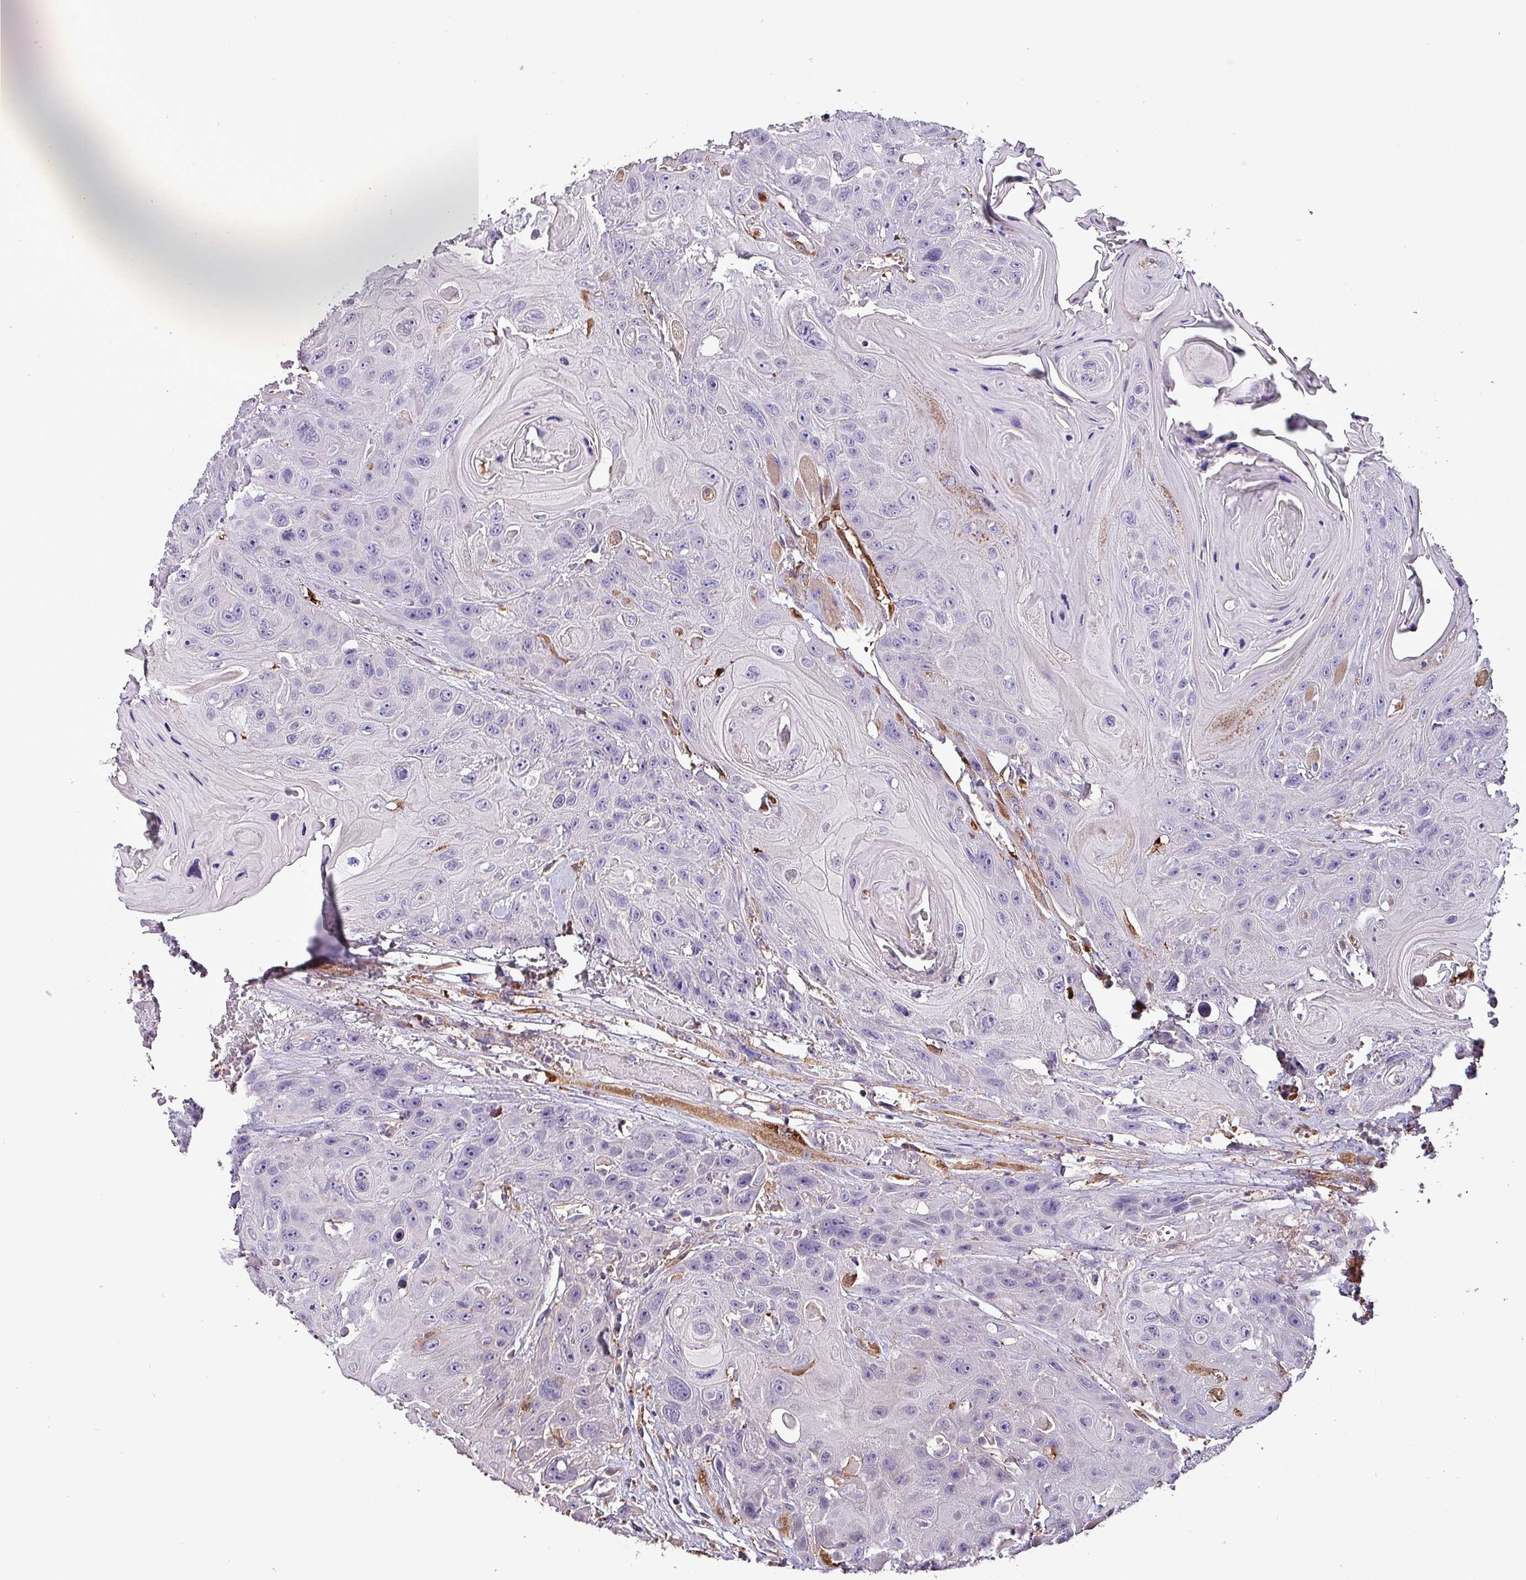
{"staining": {"intensity": "negative", "quantity": "none", "location": "none"}, "tissue": "head and neck cancer", "cell_type": "Tumor cells", "image_type": "cancer", "snomed": [{"axis": "morphology", "description": "Squamous cell carcinoma, NOS"}, {"axis": "topography", "description": "Head-Neck"}], "caption": "Protein analysis of squamous cell carcinoma (head and neck) displays no significant expression in tumor cells.", "gene": "SCIN", "patient": {"sex": "female", "age": 59}}